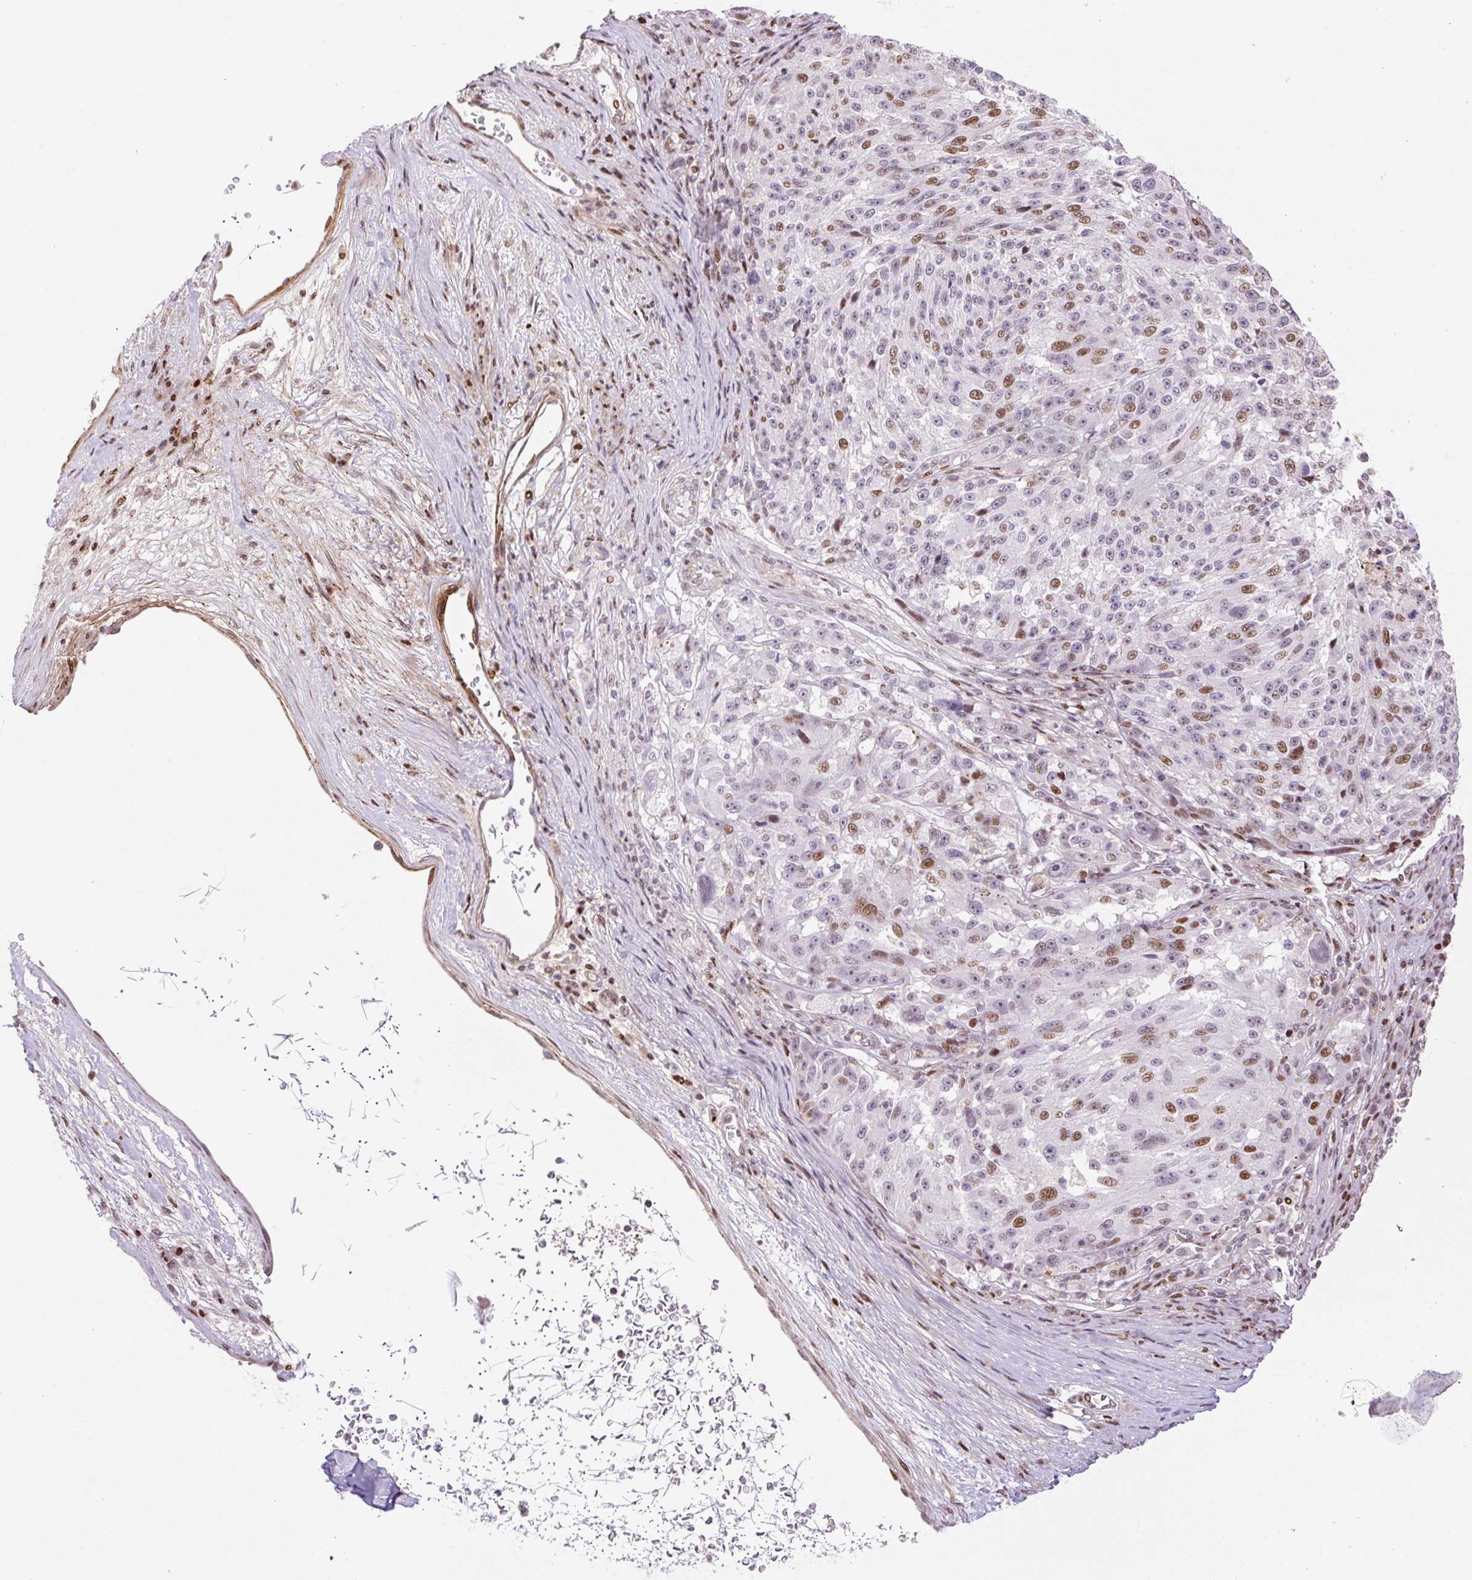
{"staining": {"intensity": "moderate", "quantity": "<25%", "location": "nuclear"}, "tissue": "melanoma", "cell_type": "Tumor cells", "image_type": "cancer", "snomed": [{"axis": "morphology", "description": "Malignant melanoma, NOS"}, {"axis": "topography", "description": "Skin"}], "caption": "Immunohistochemistry (IHC) (DAB) staining of human melanoma demonstrates moderate nuclear protein staining in about <25% of tumor cells.", "gene": "RIPPLY3", "patient": {"sex": "male", "age": 53}}